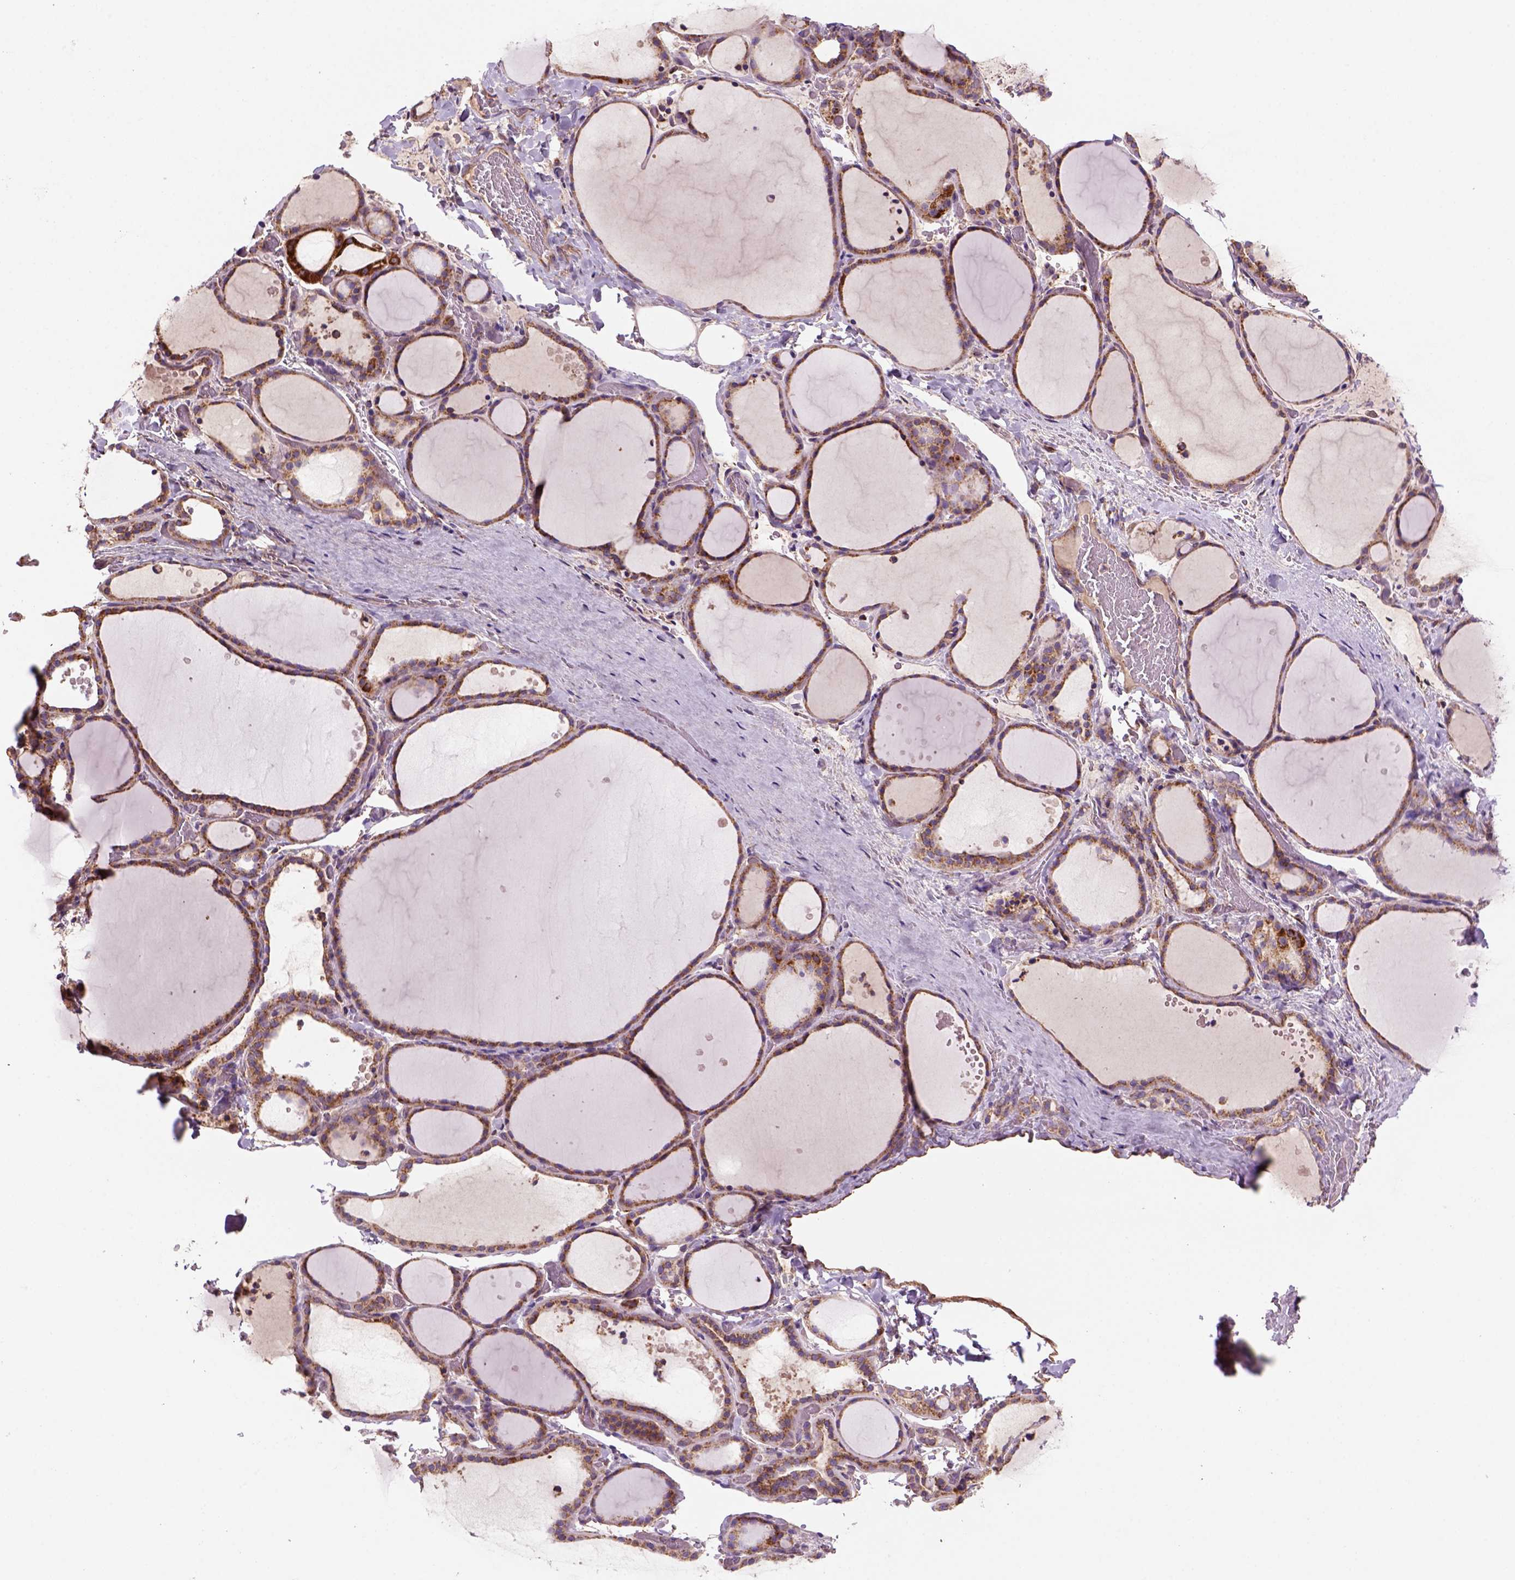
{"staining": {"intensity": "moderate", "quantity": ">75%", "location": "cytoplasmic/membranous"}, "tissue": "thyroid gland", "cell_type": "Glandular cells", "image_type": "normal", "snomed": [{"axis": "morphology", "description": "Normal tissue, NOS"}, {"axis": "topography", "description": "Thyroid gland"}], "caption": "Immunohistochemistry (IHC) micrograph of benign thyroid gland: thyroid gland stained using immunohistochemistry (IHC) demonstrates medium levels of moderate protein expression localized specifically in the cytoplasmic/membranous of glandular cells, appearing as a cytoplasmic/membranous brown color.", "gene": "WARS2", "patient": {"sex": "female", "age": 36}}